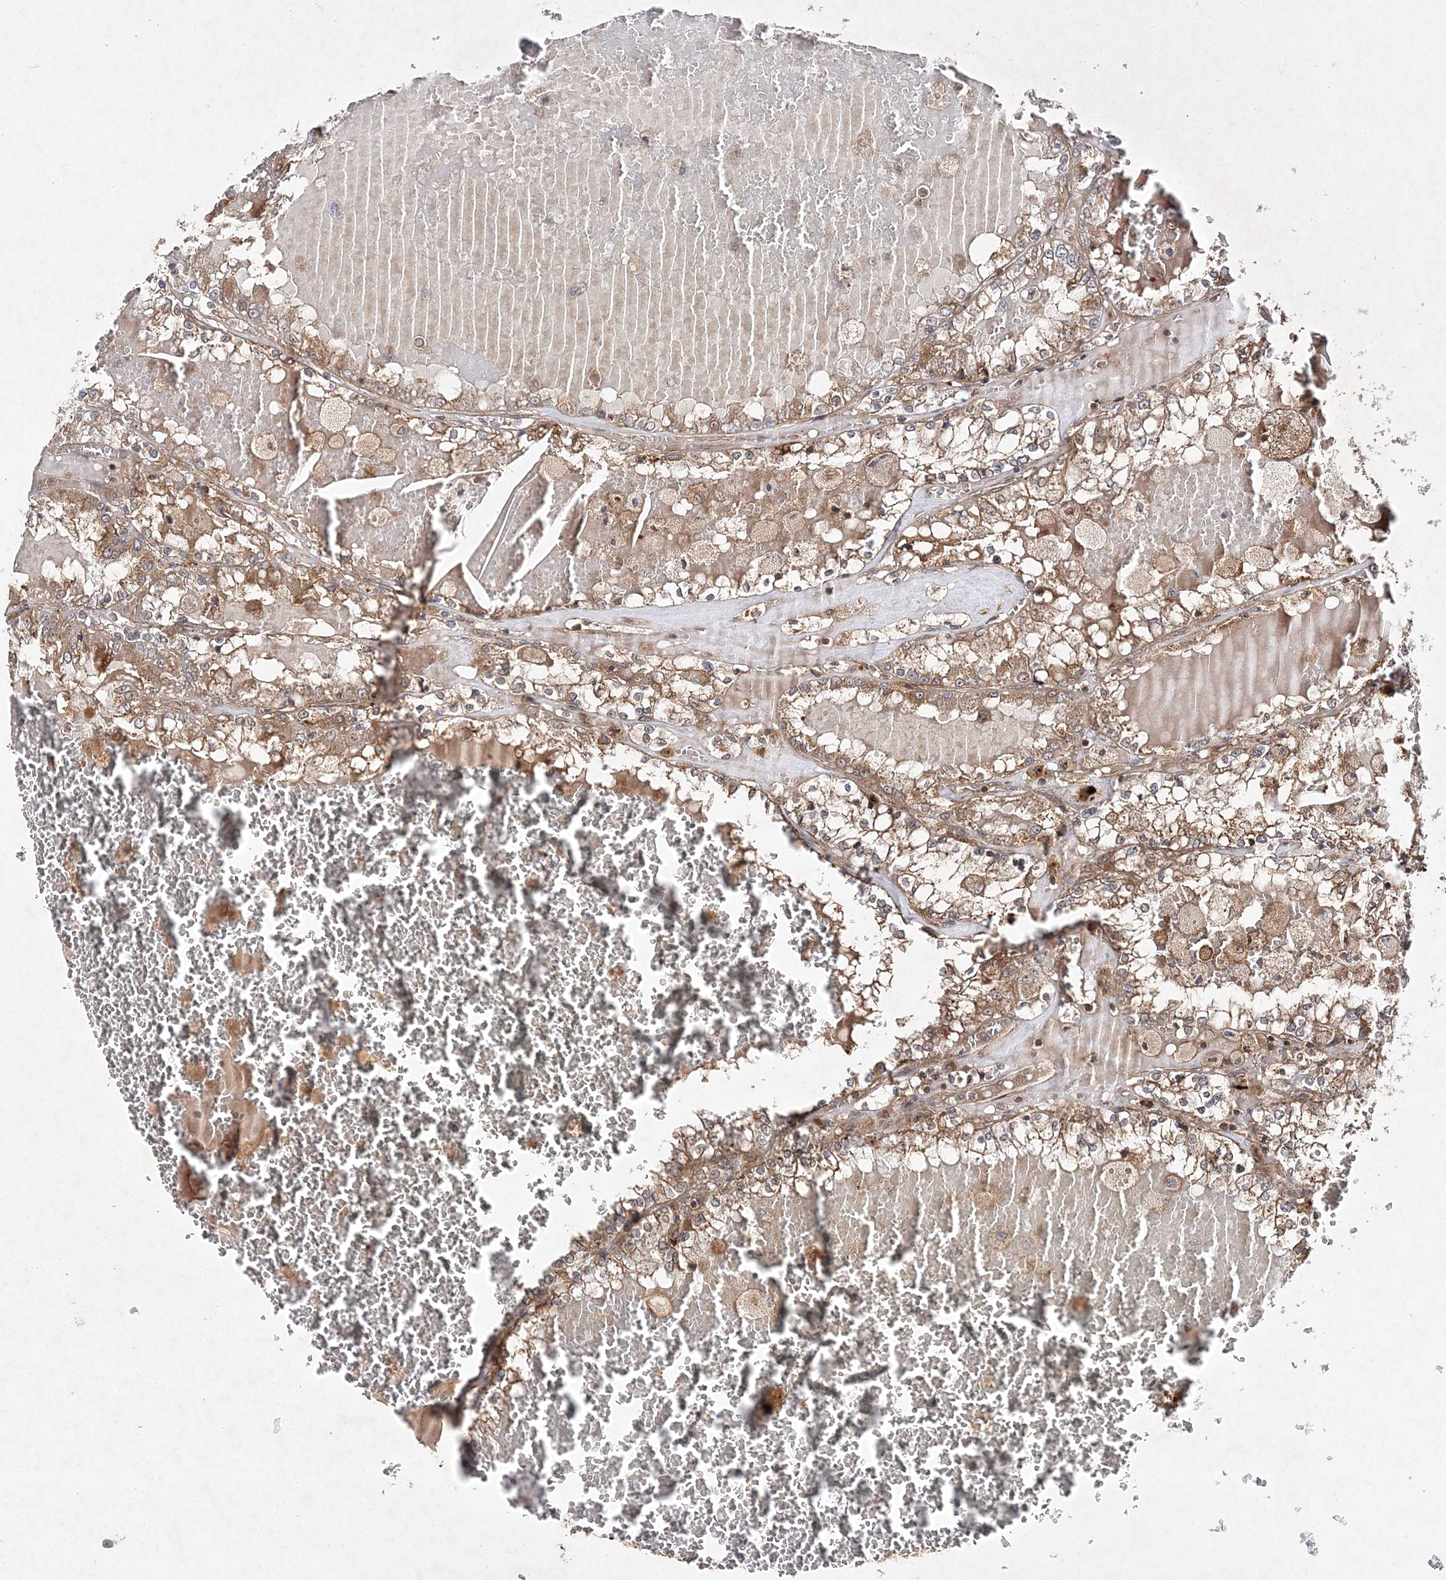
{"staining": {"intensity": "moderate", "quantity": ">75%", "location": "cytoplasmic/membranous"}, "tissue": "renal cancer", "cell_type": "Tumor cells", "image_type": "cancer", "snomed": [{"axis": "morphology", "description": "Adenocarcinoma, NOS"}, {"axis": "topography", "description": "Kidney"}], "caption": "DAB immunohistochemical staining of human renal cancer demonstrates moderate cytoplasmic/membranous protein expression in about >75% of tumor cells.", "gene": "TMEM9B", "patient": {"sex": "female", "age": 56}}